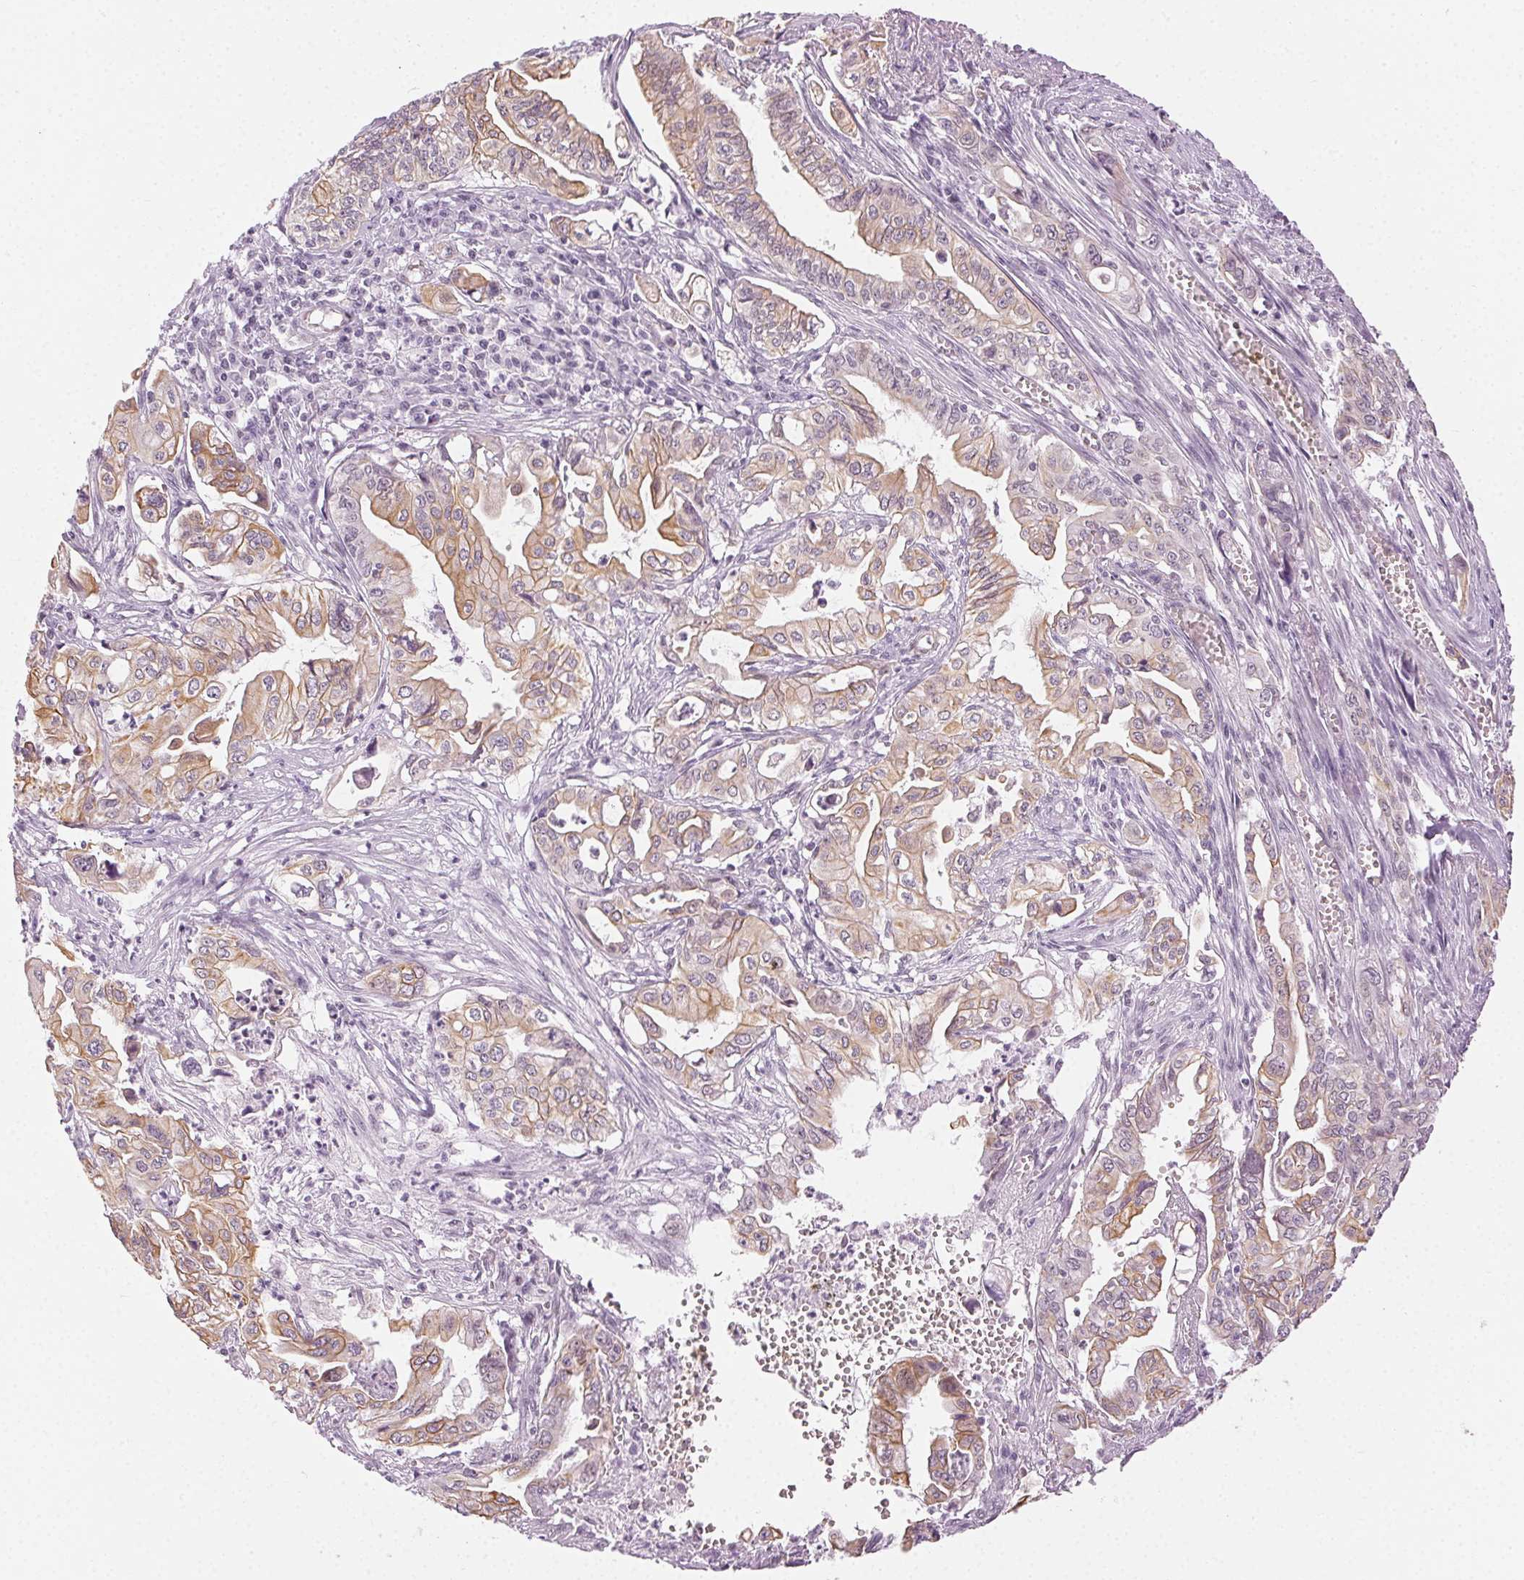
{"staining": {"intensity": "weak", "quantity": ">75%", "location": "cytoplasmic/membranous"}, "tissue": "pancreatic cancer", "cell_type": "Tumor cells", "image_type": "cancer", "snomed": [{"axis": "morphology", "description": "Adenocarcinoma, NOS"}, {"axis": "topography", "description": "Pancreas"}], "caption": "Protein analysis of pancreatic cancer (adenocarcinoma) tissue exhibits weak cytoplasmic/membranous expression in about >75% of tumor cells.", "gene": "AIF1L", "patient": {"sex": "male", "age": 68}}